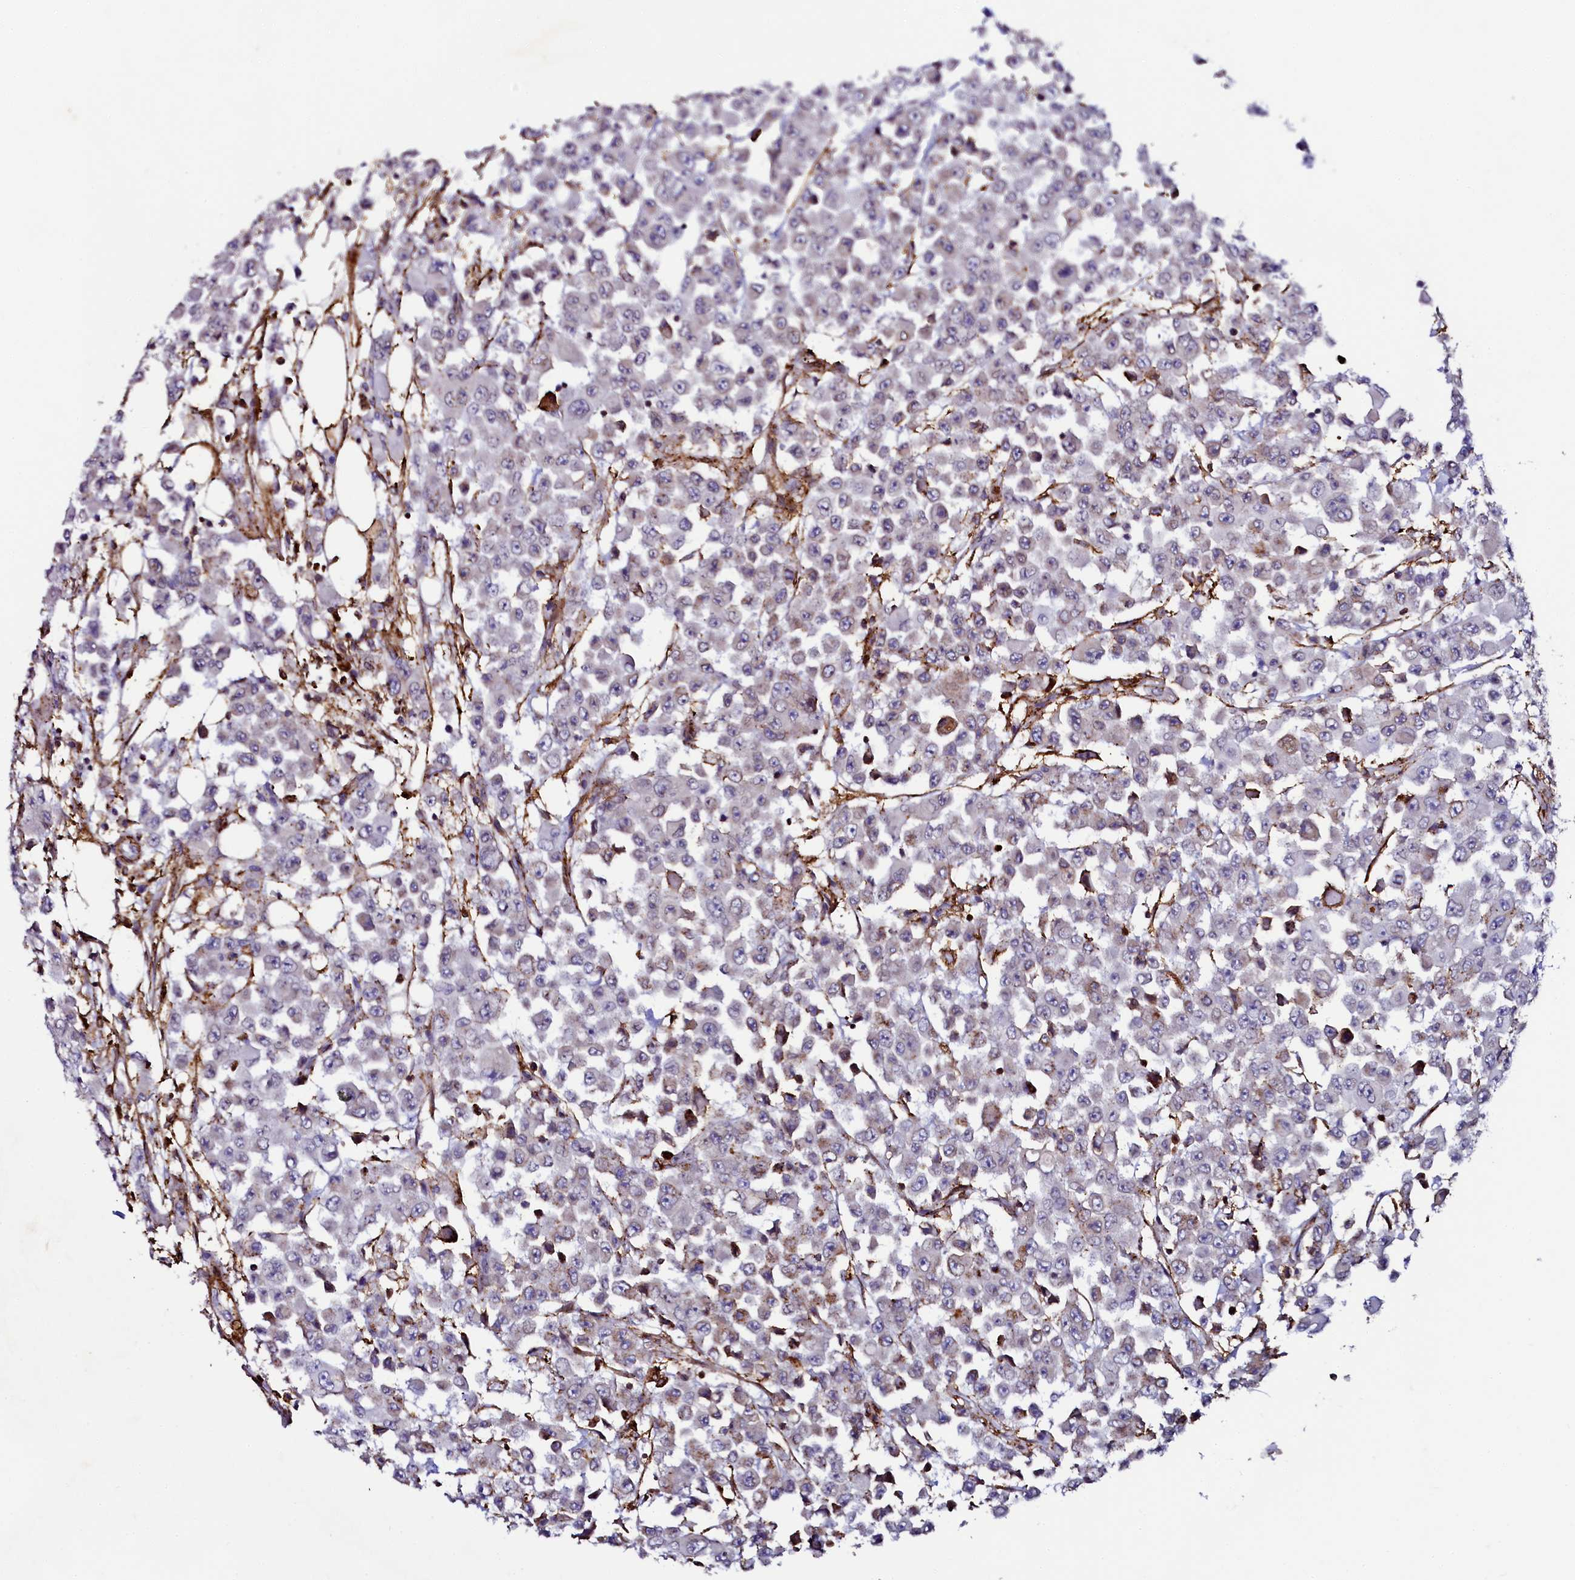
{"staining": {"intensity": "negative", "quantity": "none", "location": "none"}, "tissue": "colorectal cancer", "cell_type": "Tumor cells", "image_type": "cancer", "snomed": [{"axis": "morphology", "description": "Adenocarcinoma, NOS"}, {"axis": "topography", "description": "Colon"}], "caption": "Immunohistochemistry (IHC) photomicrograph of colorectal adenocarcinoma stained for a protein (brown), which exhibits no expression in tumor cells. (DAB immunohistochemistry (IHC) visualized using brightfield microscopy, high magnification).", "gene": "AAAS", "patient": {"sex": "male", "age": 51}}